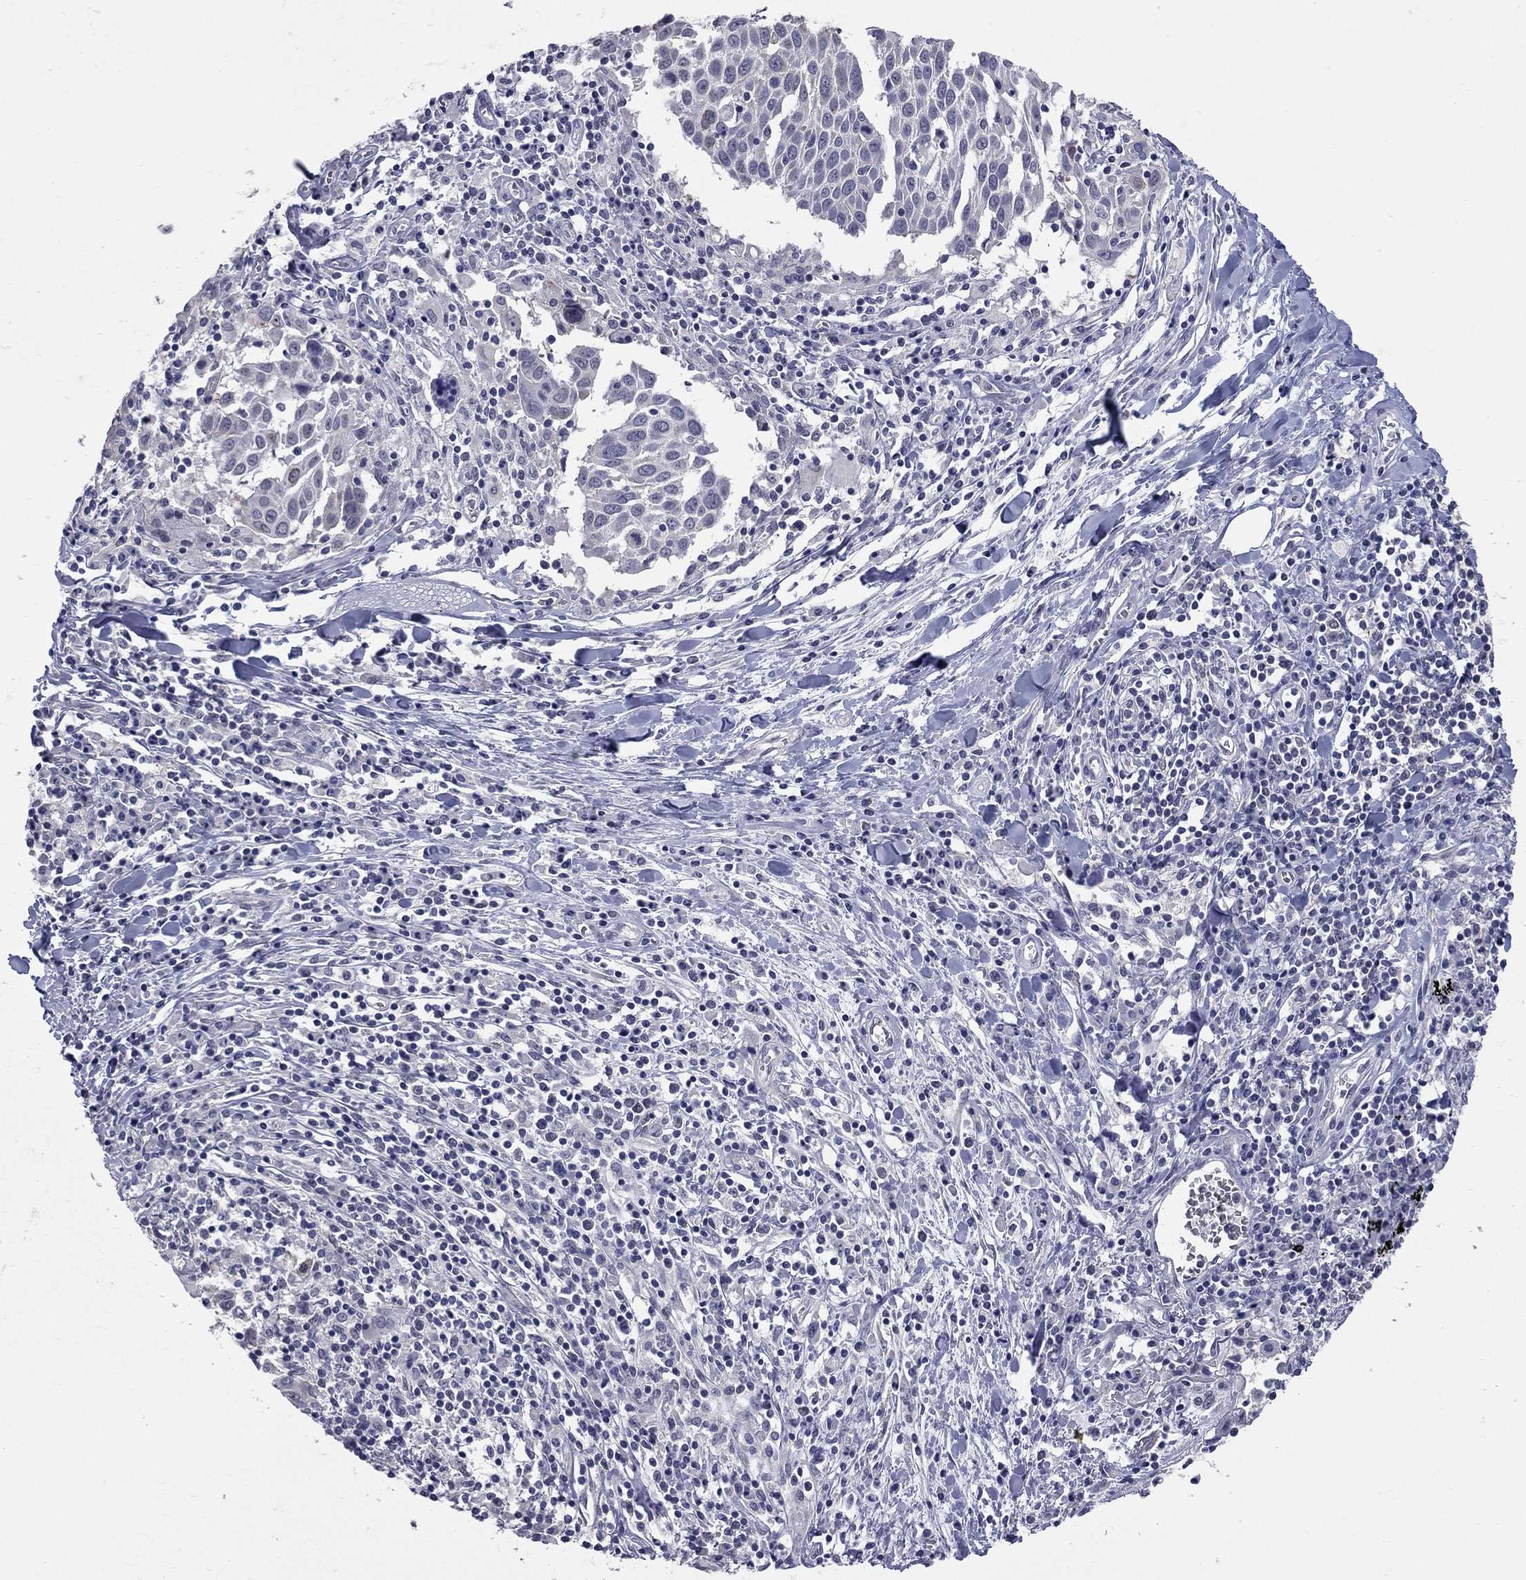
{"staining": {"intensity": "negative", "quantity": "none", "location": "none"}, "tissue": "lung cancer", "cell_type": "Tumor cells", "image_type": "cancer", "snomed": [{"axis": "morphology", "description": "Squamous cell carcinoma, NOS"}, {"axis": "topography", "description": "Lung"}], "caption": "This micrograph is of lung squamous cell carcinoma stained with immunohistochemistry to label a protein in brown with the nuclei are counter-stained blue. There is no expression in tumor cells.", "gene": "SHOC2", "patient": {"sex": "male", "age": 57}}